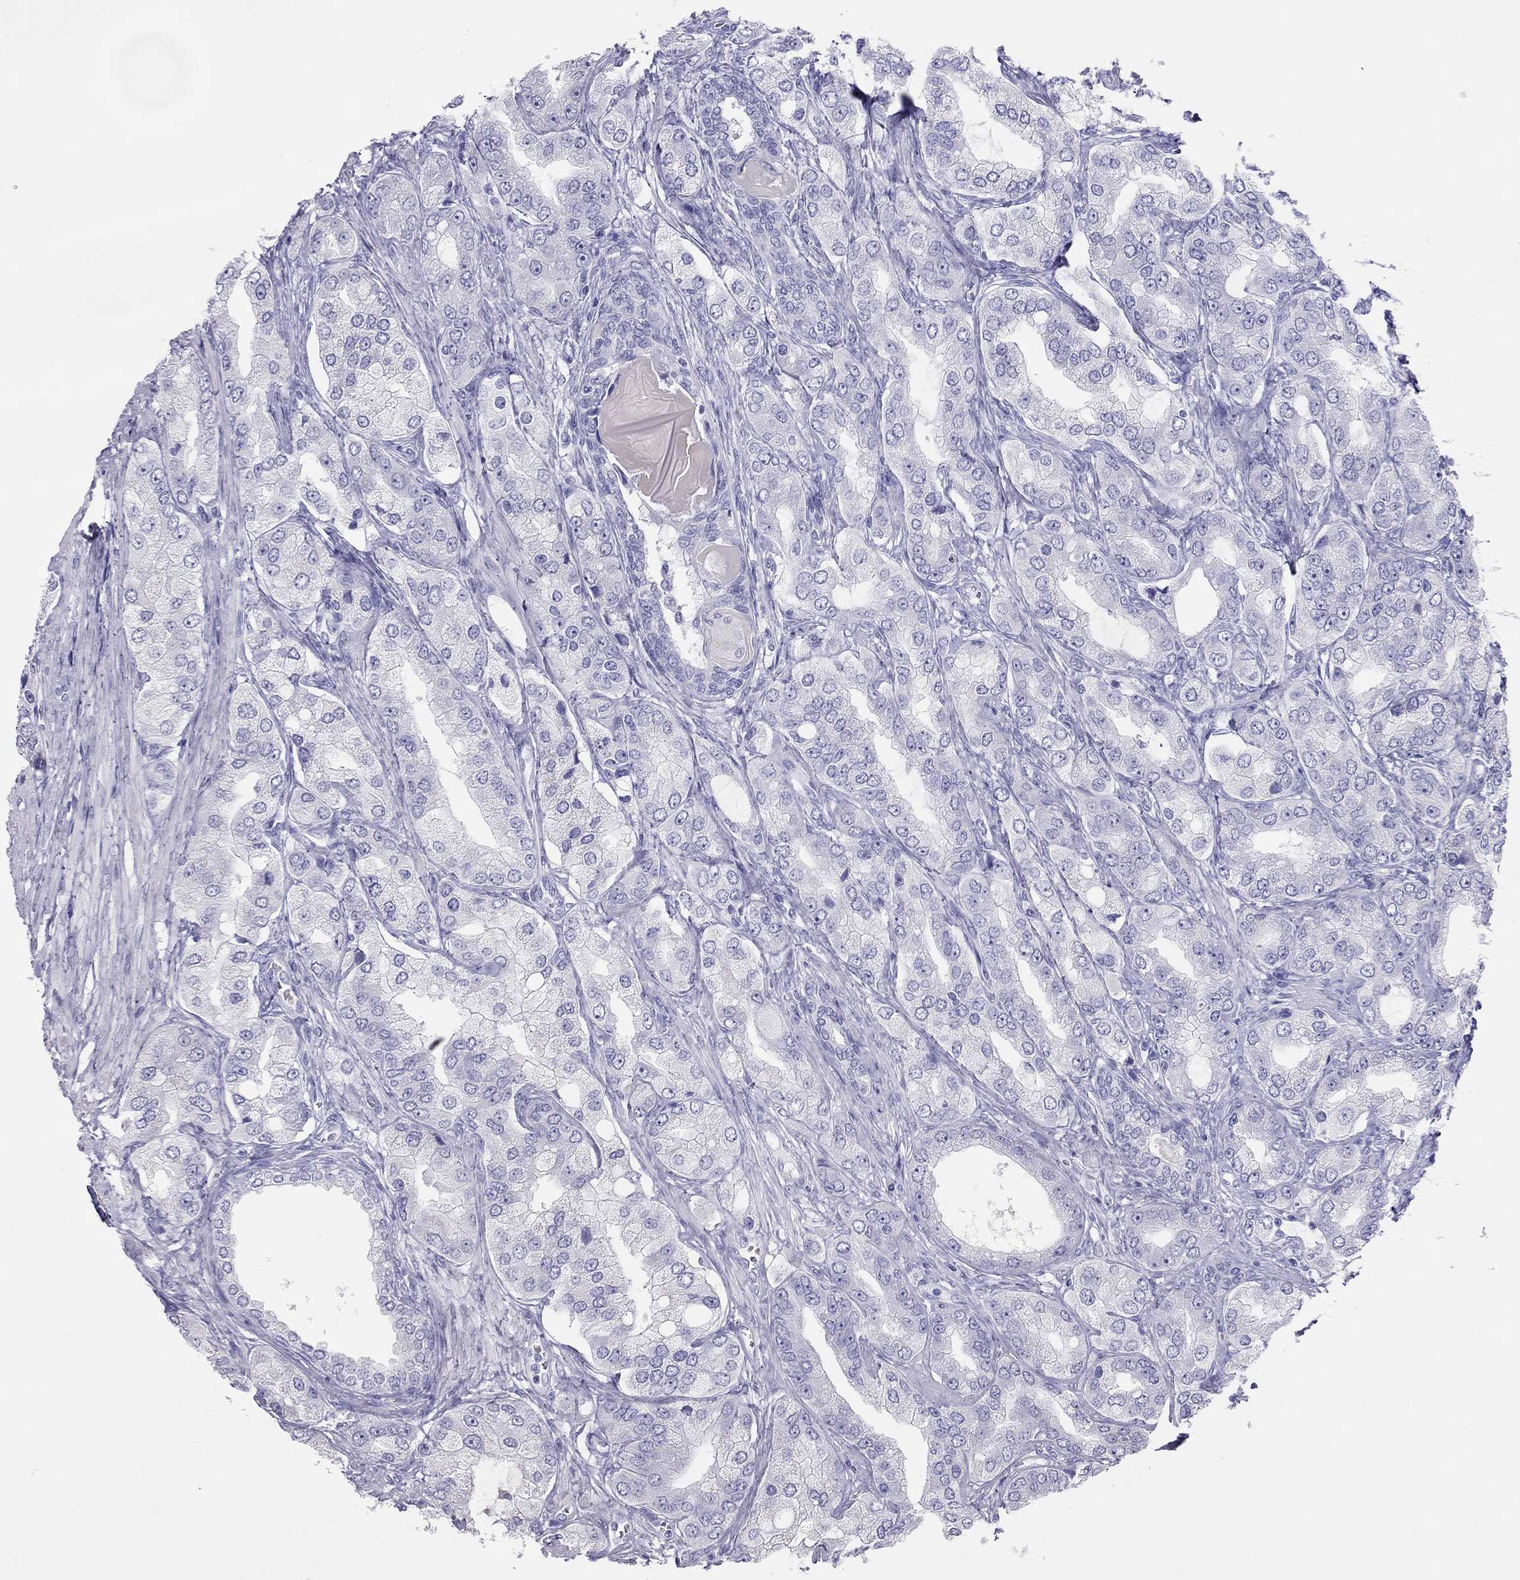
{"staining": {"intensity": "negative", "quantity": "none", "location": "none"}, "tissue": "prostate cancer", "cell_type": "Tumor cells", "image_type": "cancer", "snomed": [{"axis": "morphology", "description": "Adenocarcinoma, Low grade"}, {"axis": "topography", "description": "Prostate"}], "caption": "Tumor cells are negative for protein expression in human adenocarcinoma (low-grade) (prostate).", "gene": "TSHB", "patient": {"sex": "male", "age": 69}}